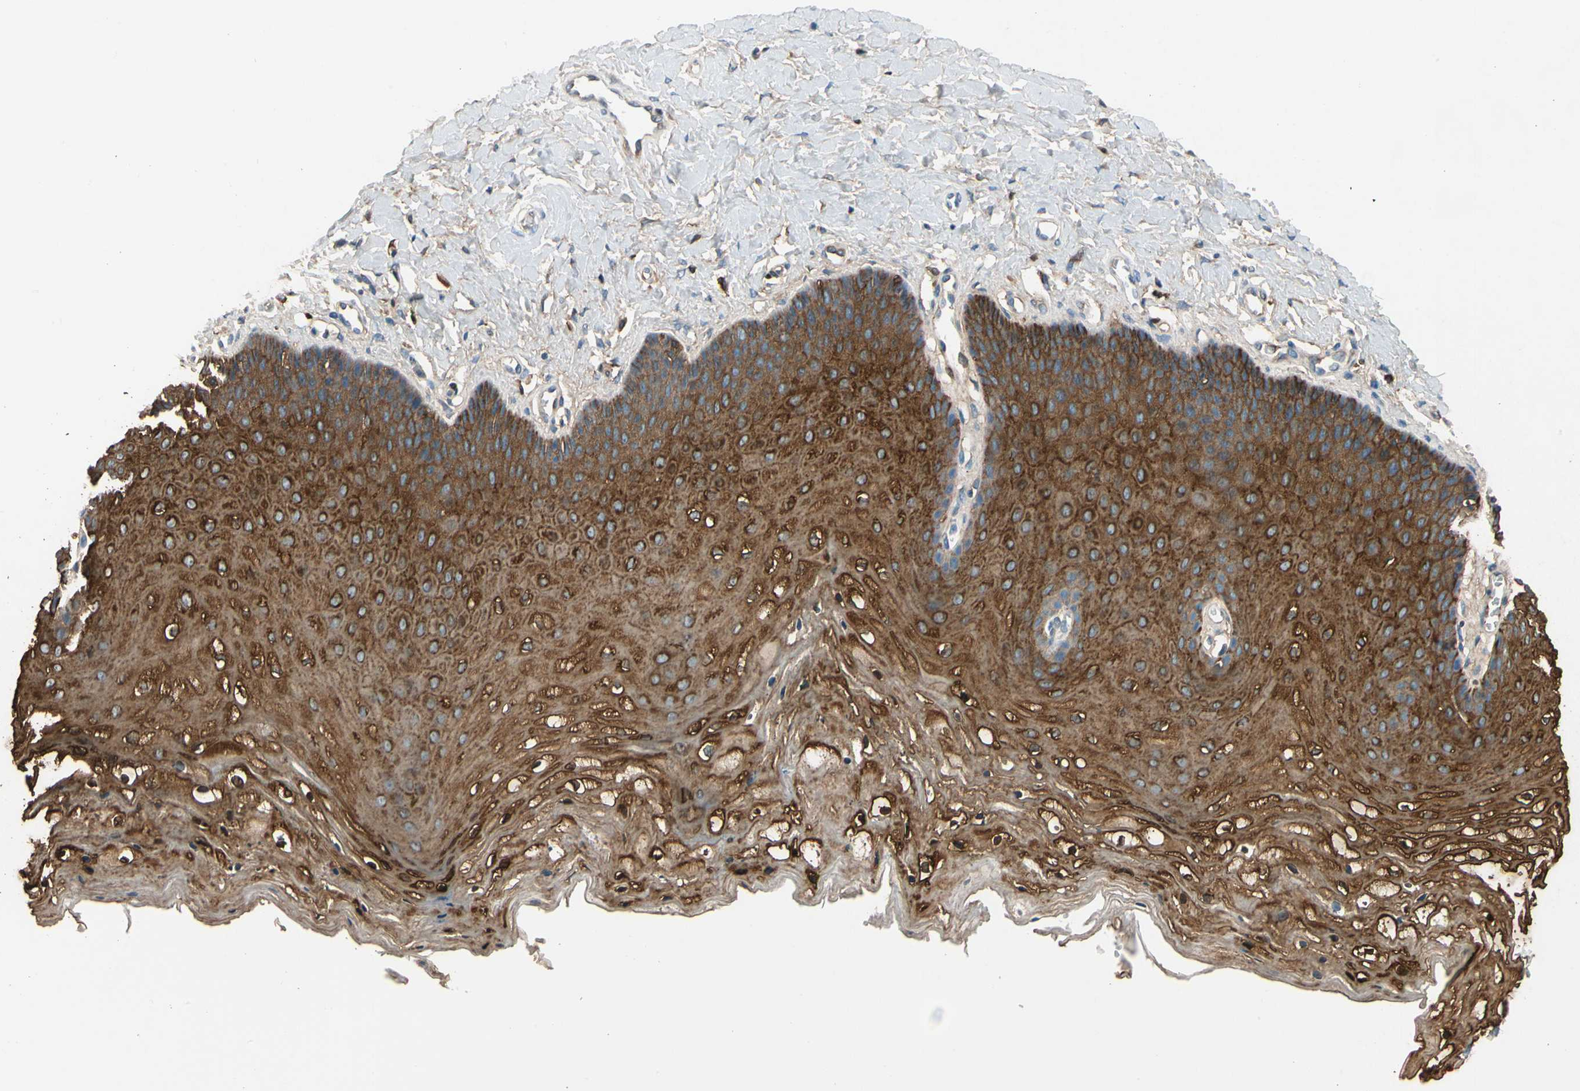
{"staining": {"intensity": "strong", "quantity": ">75%", "location": "cytoplasmic/membranous"}, "tissue": "vagina", "cell_type": "Squamous epithelial cells", "image_type": "normal", "snomed": [{"axis": "morphology", "description": "Normal tissue, NOS"}, {"axis": "topography", "description": "Vagina"}], "caption": "Squamous epithelial cells reveal strong cytoplasmic/membranous expression in approximately >75% of cells in benign vagina. The staining is performed using DAB brown chromogen to label protein expression. The nuclei are counter-stained blue using hematoxylin.", "gene": "STK40", "patient": {"sex": "female", "age": 68}}